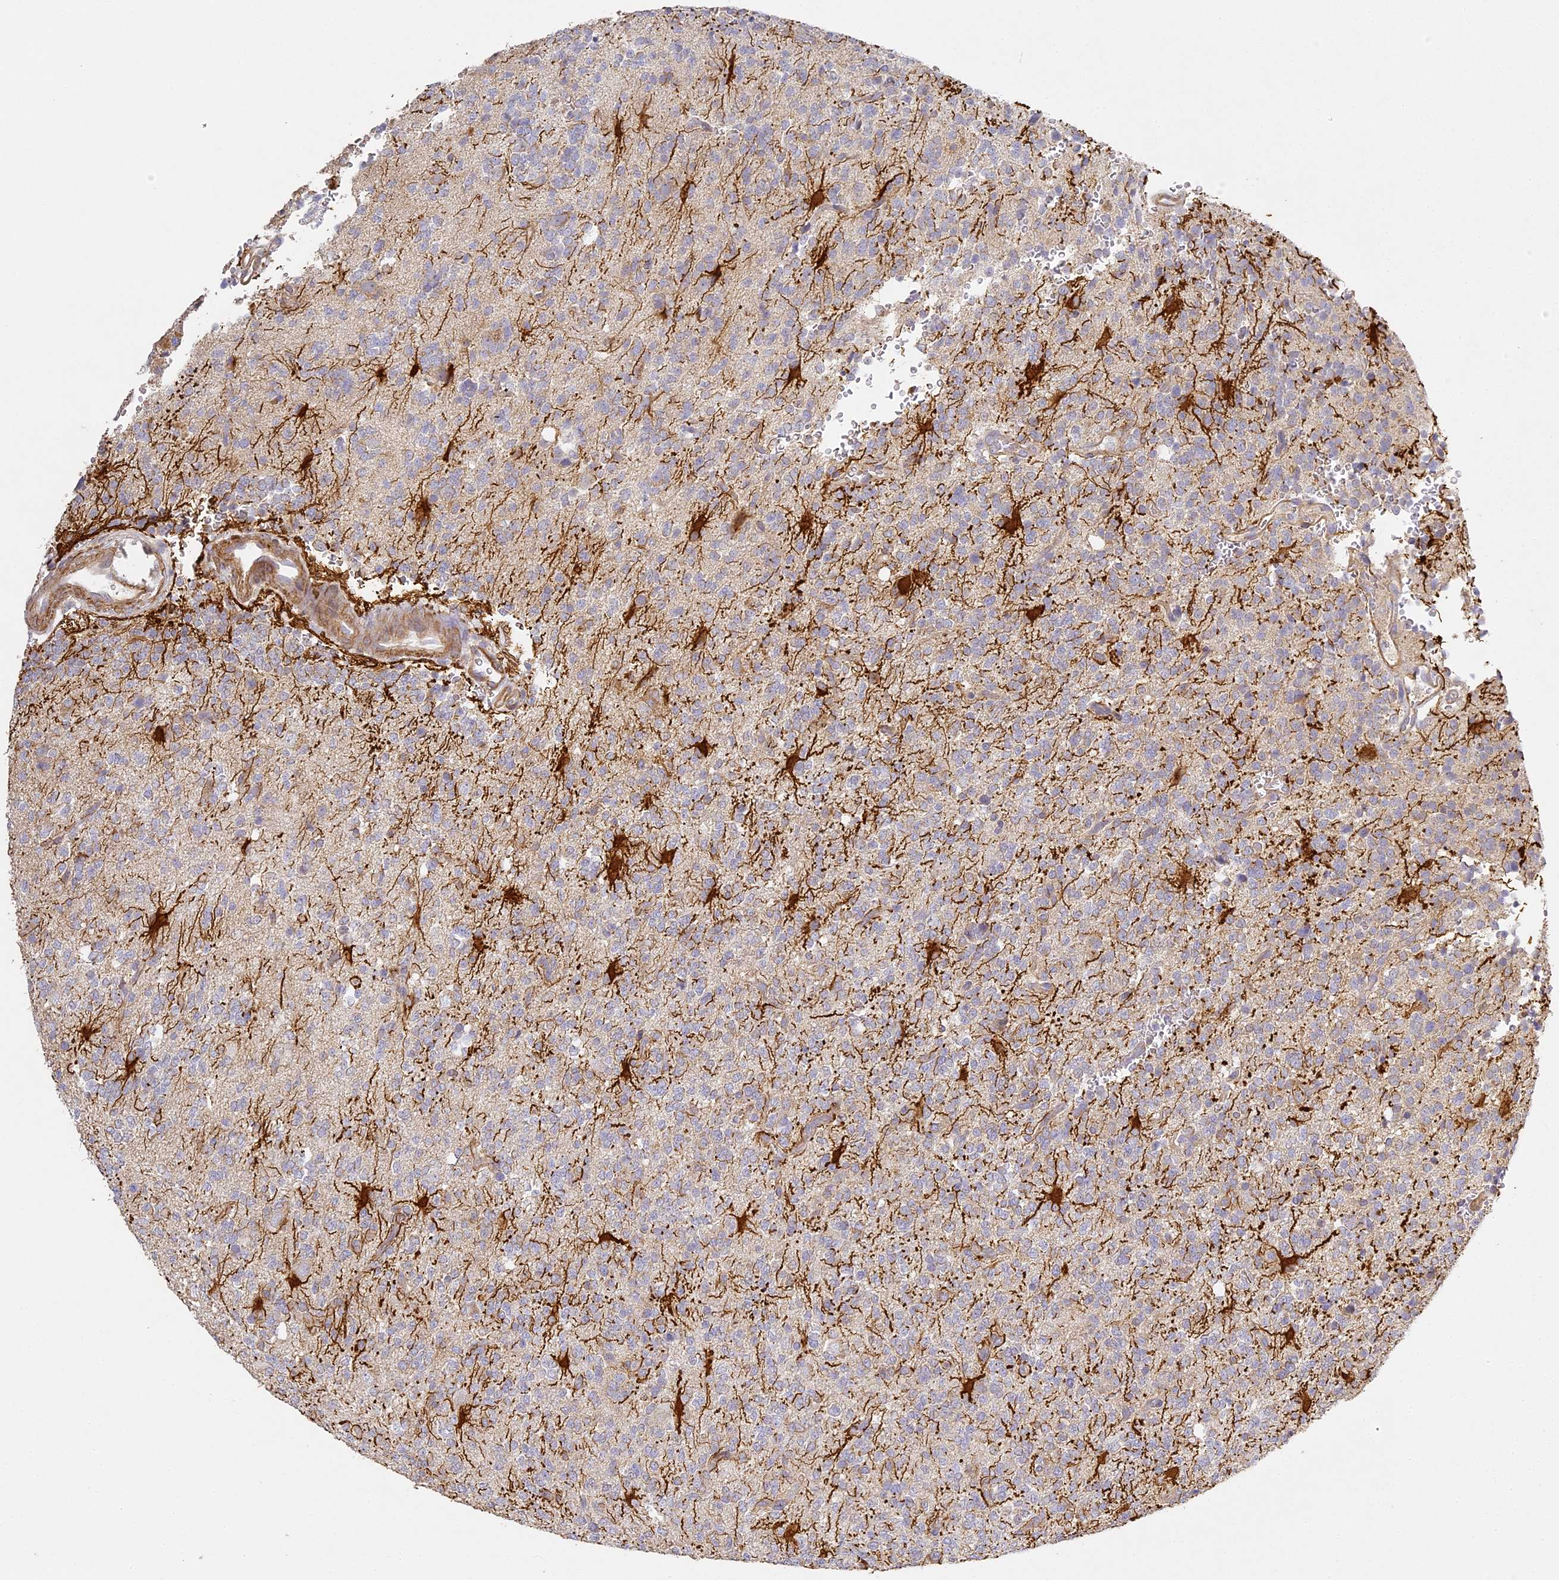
{"staining": {"intensity": "strong", "quantity": "<25%", "location": "cytoplasmic/membranous"}, "tissue": "glioma", "cell_type": "Tumor cells", "image_type": "cancer", "snomed": [{"axis": "morphology", "description": "Glioma, malignant, High grade"}, {"axis": "topography", "description": "Brain"}], "caption": "This histopathology image shows immunohistochemistry (IHC) staining of human glioma, with medium strong cytoplasmic/membranous expression in about <25% of tumor cells.", "gene": "MED28", "patient": {"sex": "female", "age": 62}}